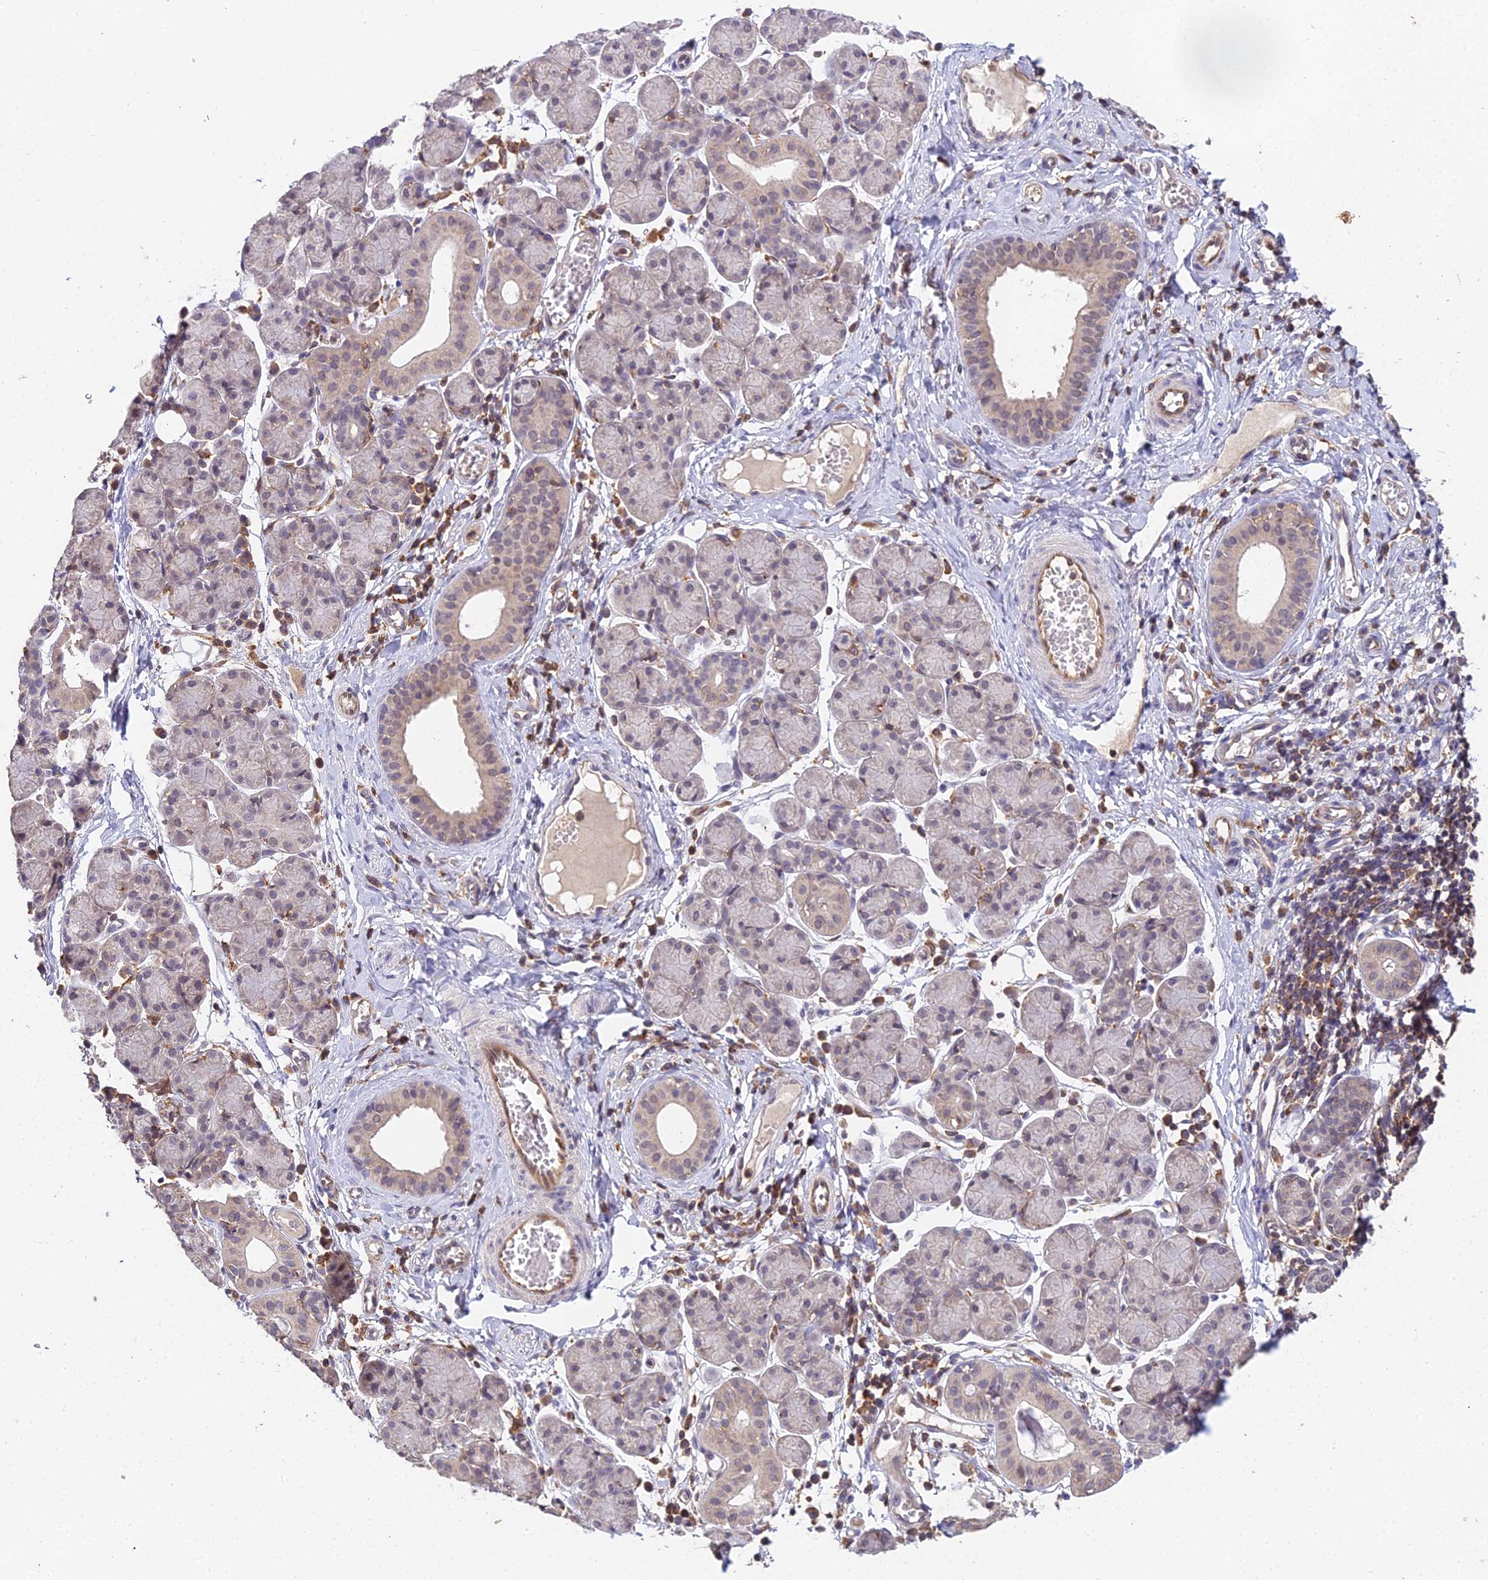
{"staining": {"intensity": "weak", "quantity": "25%-75%", "location": "cytoplasmic/membranous,nuclear"}, "tissue": "salivary gland", "cell_type": "Glandular cells", "image_type": "normal", "snomed": [{"axis": "morphology", "description": "Normal tissue, NOS"}, {"axis": "morphology", "description": "Inflammation, NOS"}, {"axis": "topography", "description": "Lymph node"}, {"axis": "topography", "description": "Salivary gland"}], "caption": "Glandular cells display low levels of weak cytoplasmic/membranous,nuclear staining in approximately 25%-75% of cells in normal salivary gland.", "gene": "TPRX1", "patient": {"sex": "male", "age": 3}}